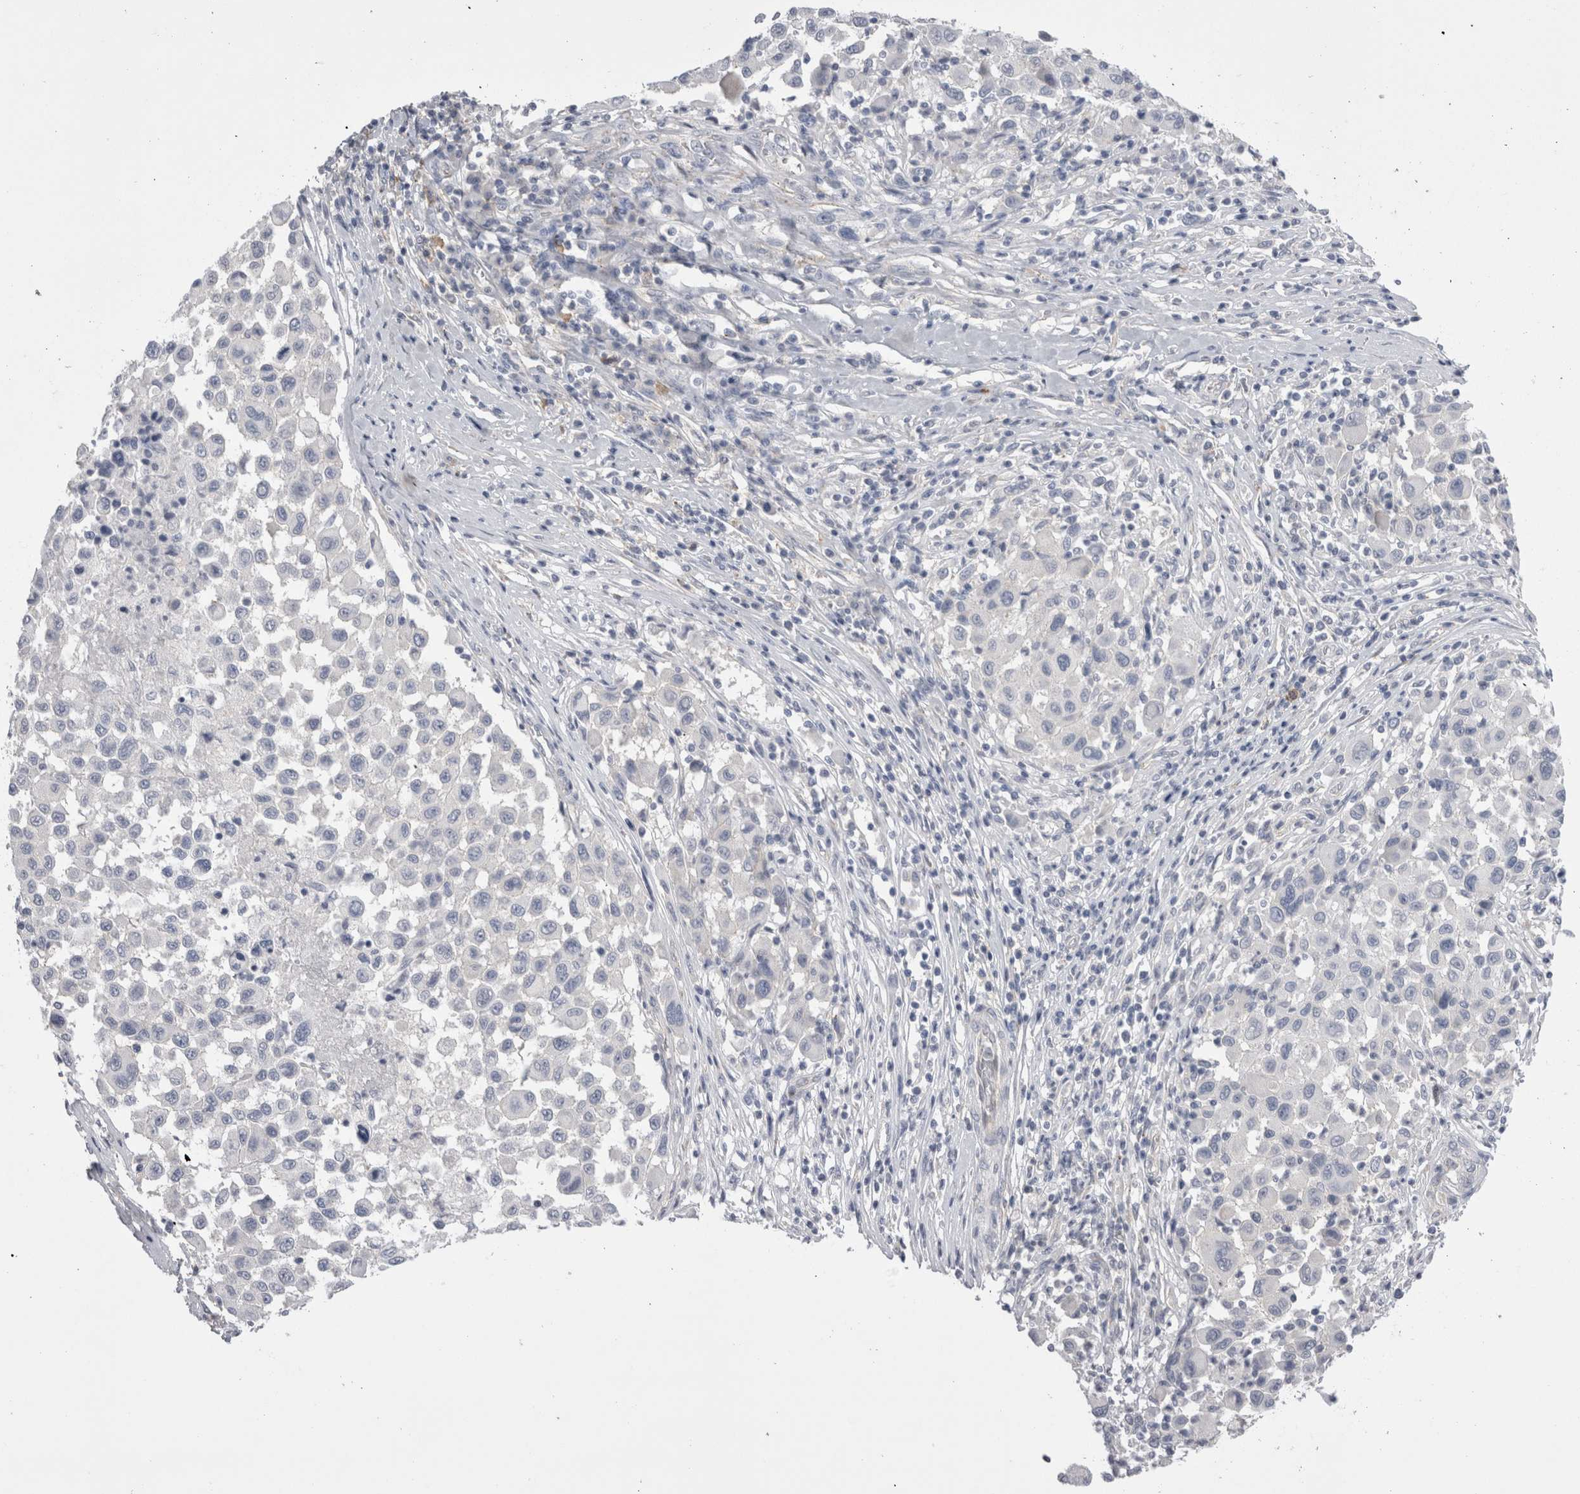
{"staining": {"intensity": "negative", "quantity": "none", "location": "none"}, "tissue": "melanoma", "cell_type": "Tumor cells", "image_type": "cancer", "snomed": [{"axis": "morphology", "description": "Malignant melanoma, Metastatic site"}, {"axis": "topography", "description": "Lymph node"}], "caption": "A photomicrograph of malignant melanoma (metastatic site) stained for a protein demonstrates no brown staining in tumor cells.", "gene": "EPDR1", "patient": {"sex": "male", "age": 61}}